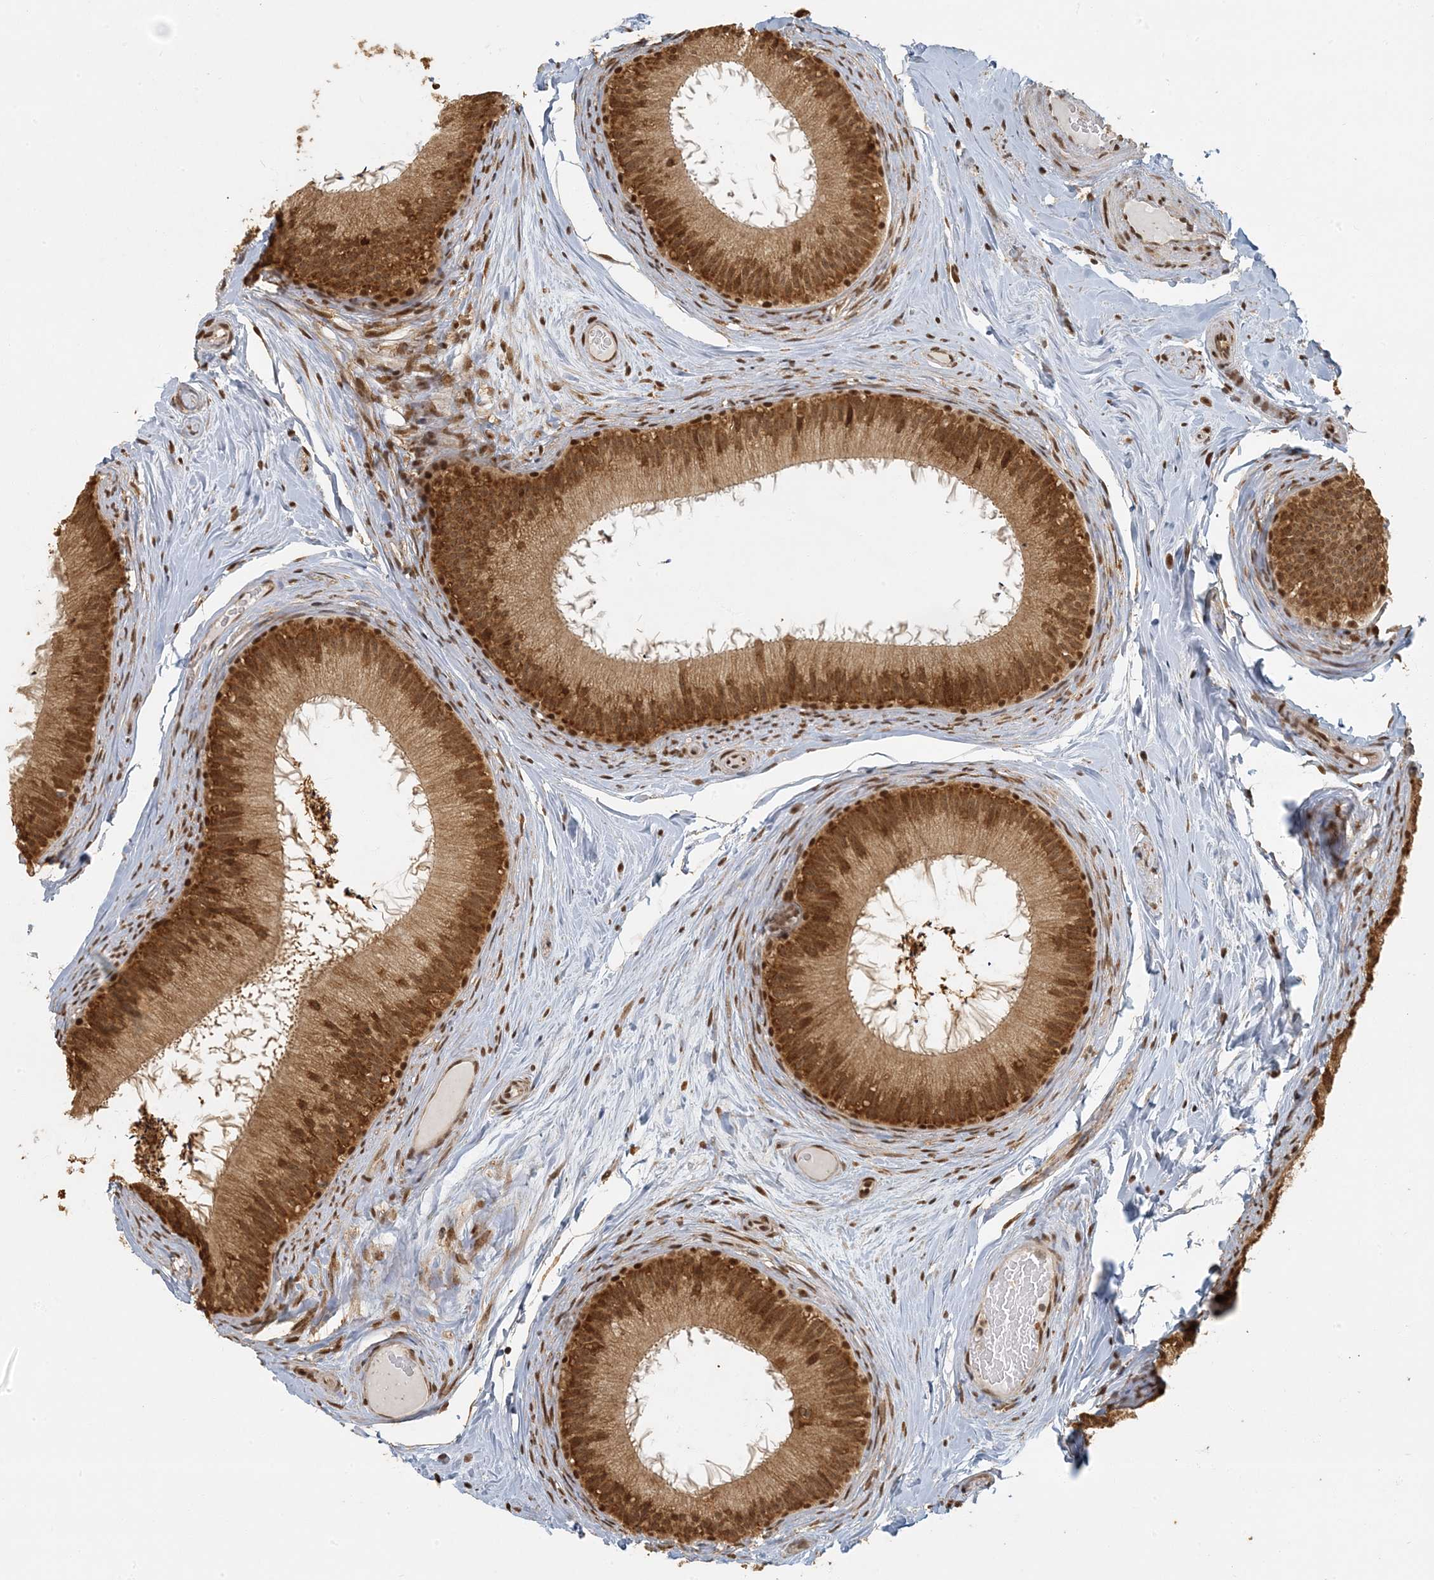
{"staining": {"intensity": "strong", "quantity": ">75%", "location": "cytoplasmic/membranous,nuclear"}, "tissue": "epididymis", "cell_type": "Glandular cells", "image_type": "normal", "snomed": [{"axis": "morphology", "description": "Normal tissue, NOS"}, {"axis": "topography", "description": "Epididymis"}], "caption": "Epididymis stained with DAB (3,3'-diaminobenzidine) immunohistochemistry reveals high levels of strong cytoplasmic/membranous,nuclear expression in about >75% of glandular cells. (IHC, brightfield microscopy, high magnification).", "gene": "AK9", "patient": {"sex": "male", "age": 50}}